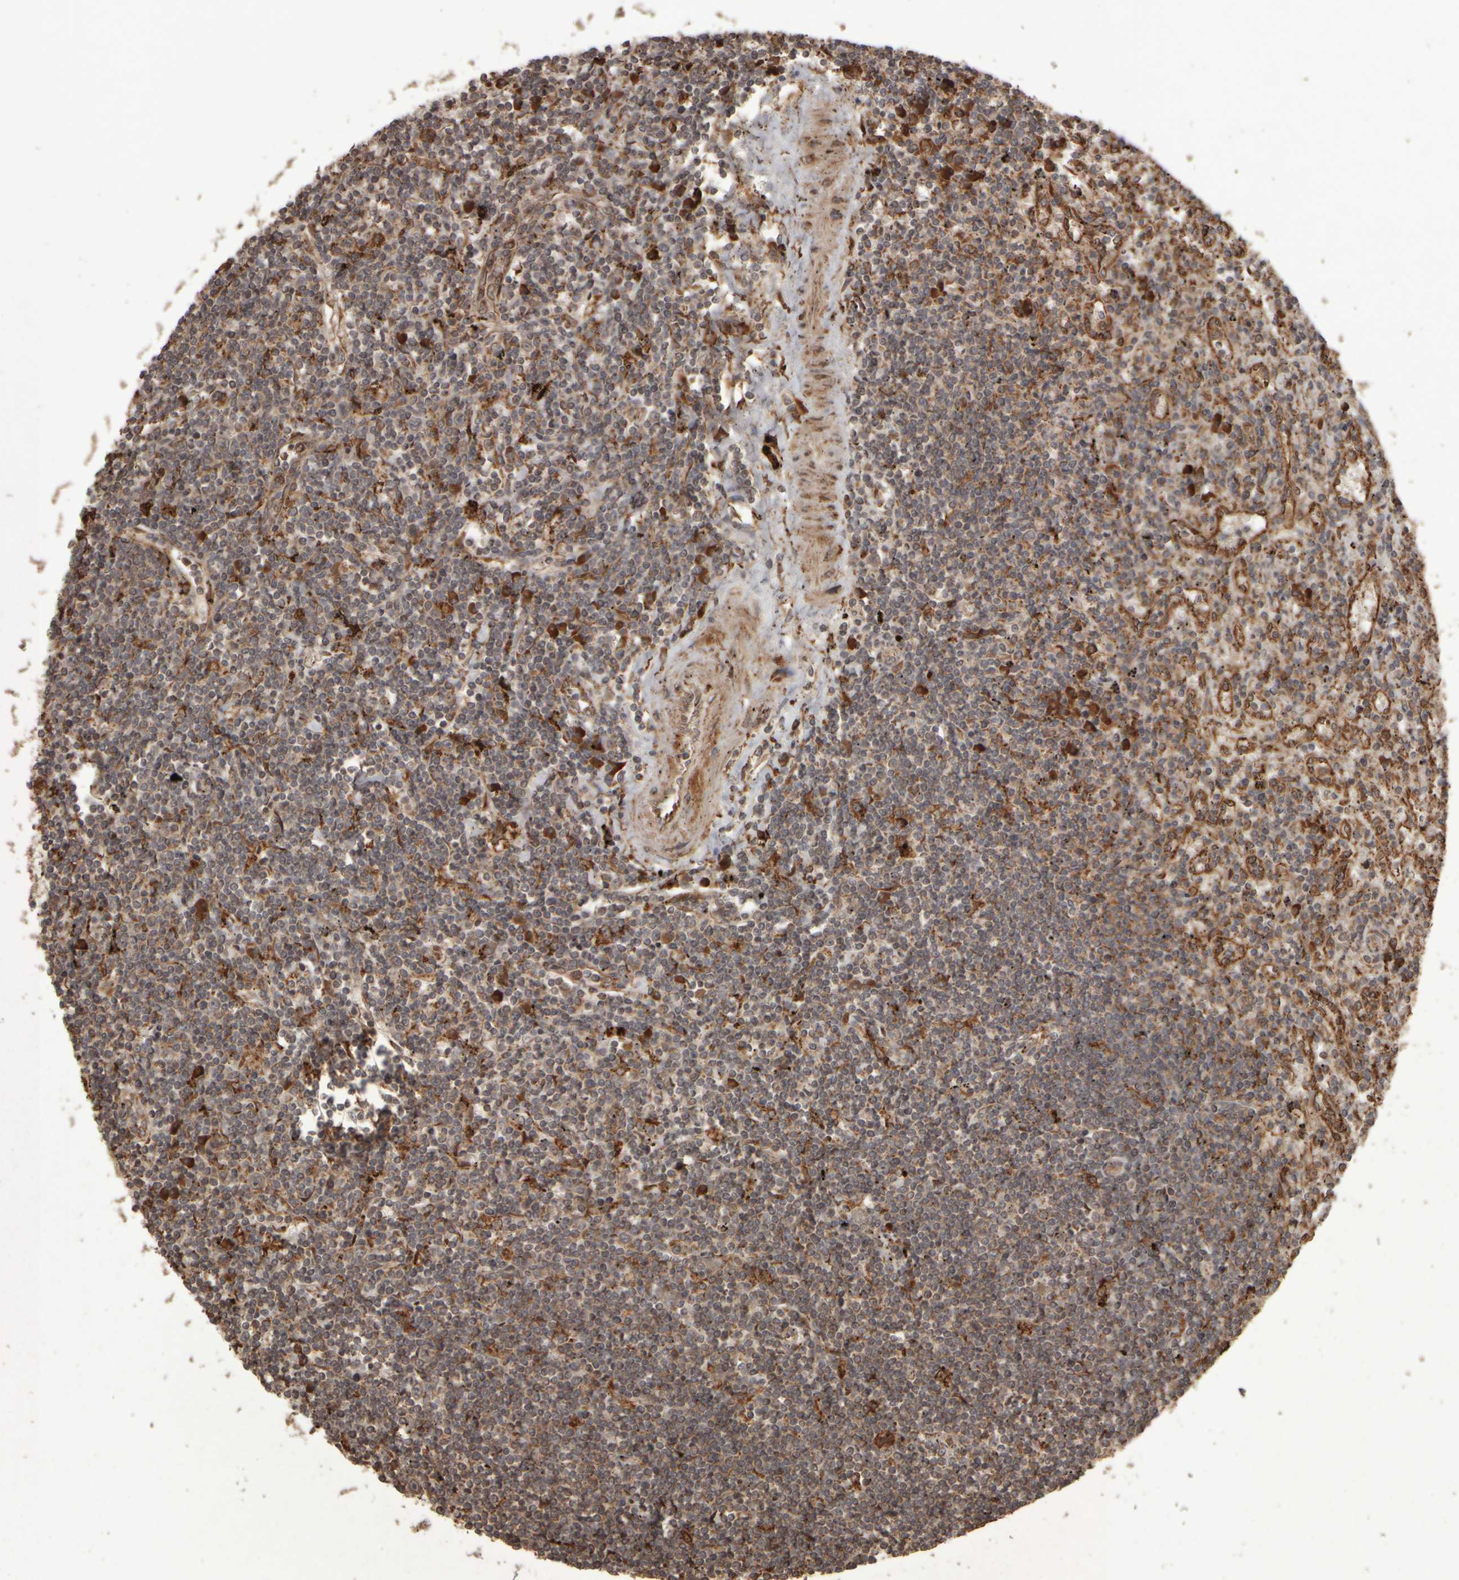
{"staining": {"intensity": "weak", "quantity": ">75%", "location": "cytoplasmic/membranous"}, "tissue": "lymphoma", "cell_type": "Tumor cells", "image_type": "cancer", "snomed": [{"axis": "morphology", "description": "Malignant lymphoma, non-Hodgkin's type, Low grade"}, {"axis": "topography", "description": "Spleen"}], "caption": "Malignant lymphoma, non-Hodgkin's type (low-grade) was stained to show a protein in brown. There is low levels of weak cytoplasmic/membranous positivity in about >75% of tumor cells. (DAB IHC with brightfield microscopy, high magnification).", "gene": "AGBL3", "patient": {"sex": "male", "age": 76}}